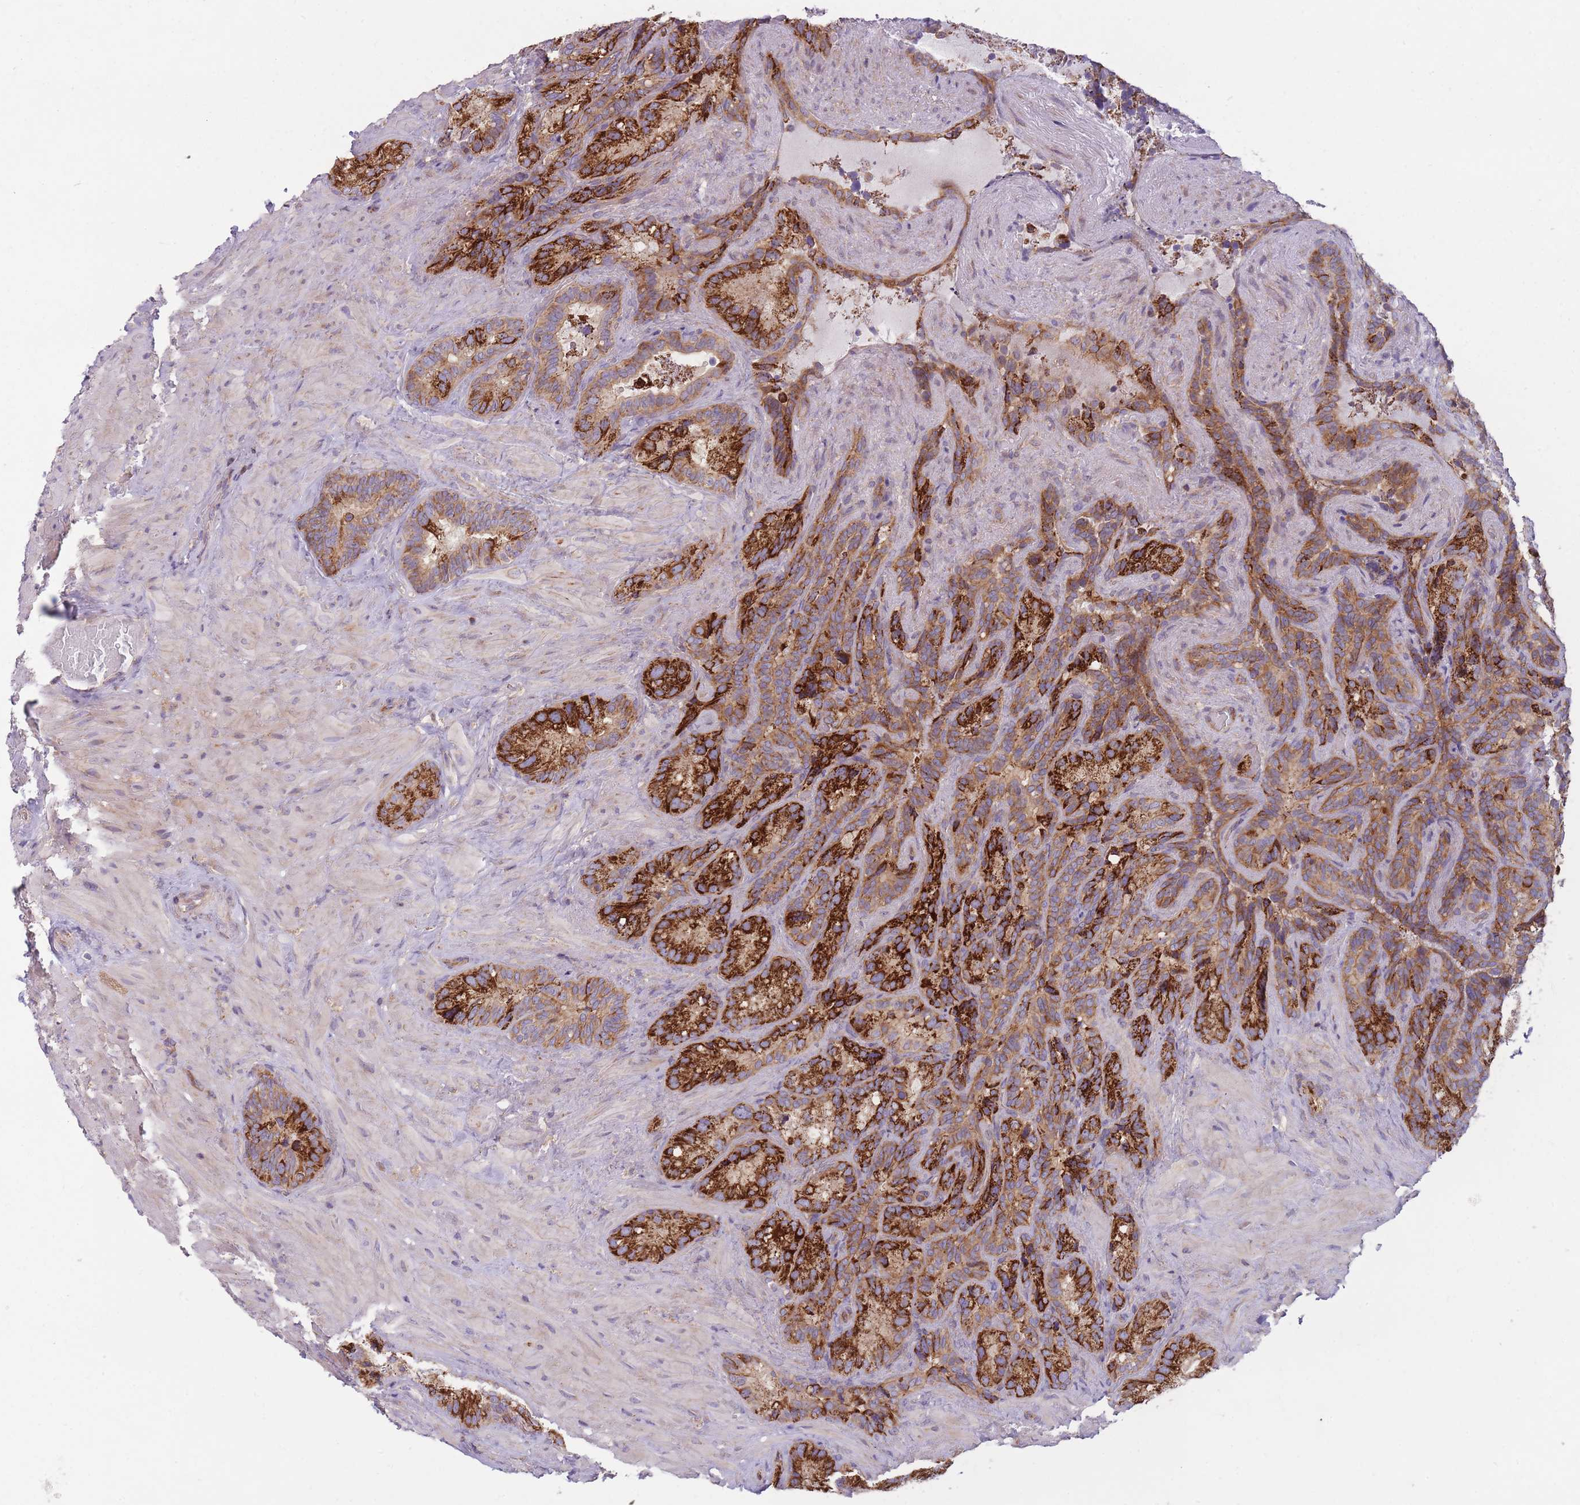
{"staining": {"intensity": "strong", "quantity": ">75%", "location": "cytoplasmic/membranous"}, "tissue": "seminal vesicle", "cell_type": "Glandular cells", "image_type": "normal", "snomed": [{"axis": "morphology", "description": "Normal tissue, NOS"}, {"axis": "topography", "description": "Seminal veicle"}], "caption": "Immunohistochemistry histopathology image of unremarkable seminal vesicle: seminal vesicle stained using immunohistochemistry (IHC) exhibits high levels of strong protein expression localized specifically in the cytoplasmic/membranous of glandular cells, appearing as a cytoplasmic/membranous brown color.", "gene": "ENSG00000255639", "patient": {"sex": "male", "age": 62}}